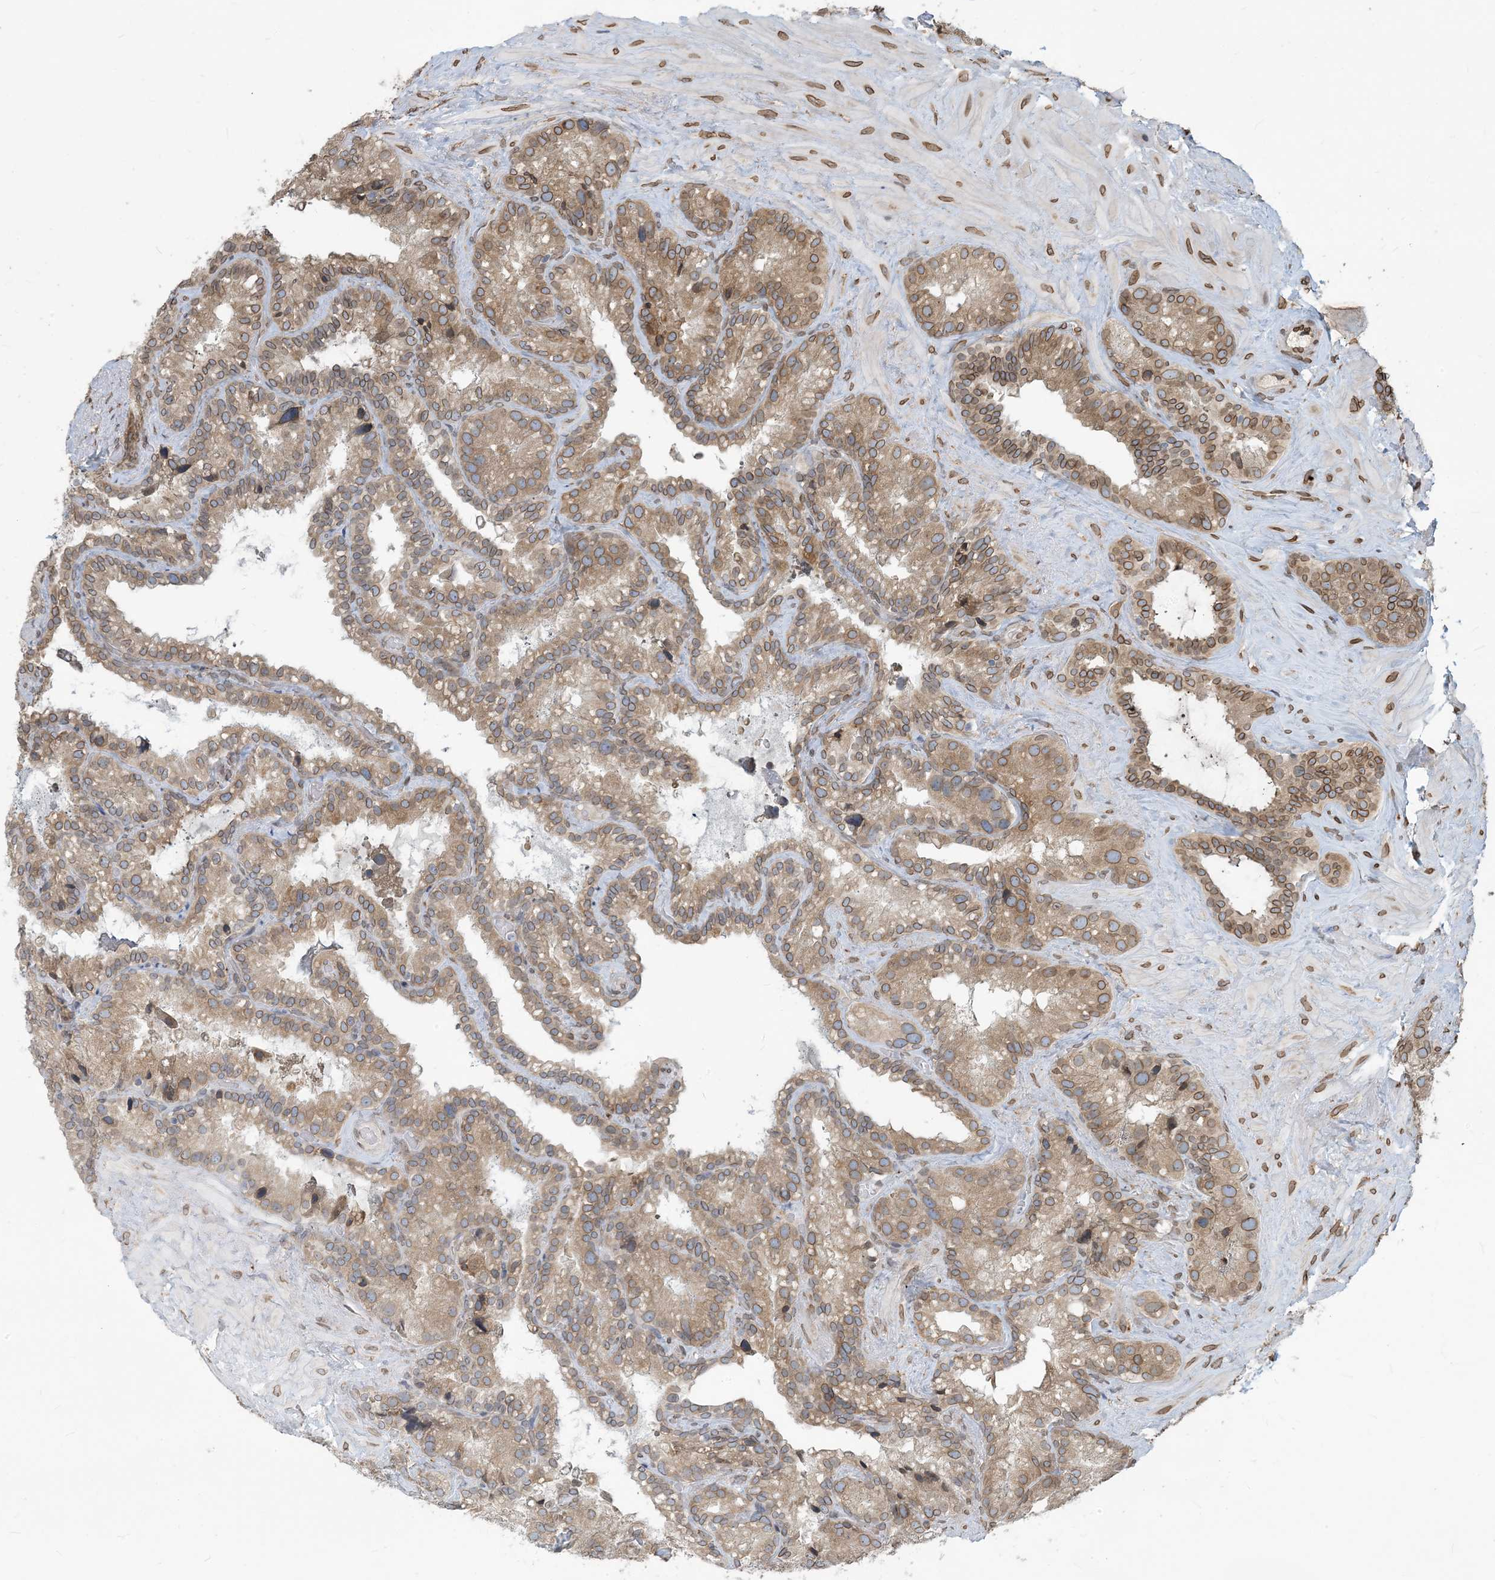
{"staining": {"intensity": "moderate", "quantity": ">75%", "location": "cytoplasmic/membranous,nuclear"}, "tissue": "seminal vesicle", "cell_type": "Glandular cells", "image_type": "normal", "snomed": [{"axis": "morphology", "description": "Normal tissue, NOS"}, {"axis": "topography", "description": "Prostate"}, {"axis": "topography", "description": "Seminal veicle"}], "caption": "The immunohistochemical stain shows moderate cytoplasmic/membranous,nuclear staining in glandular cells of unremarkable seminal vesicle.", "gene": "WWP1", "patient": {"sex": "male", "age": 68}}